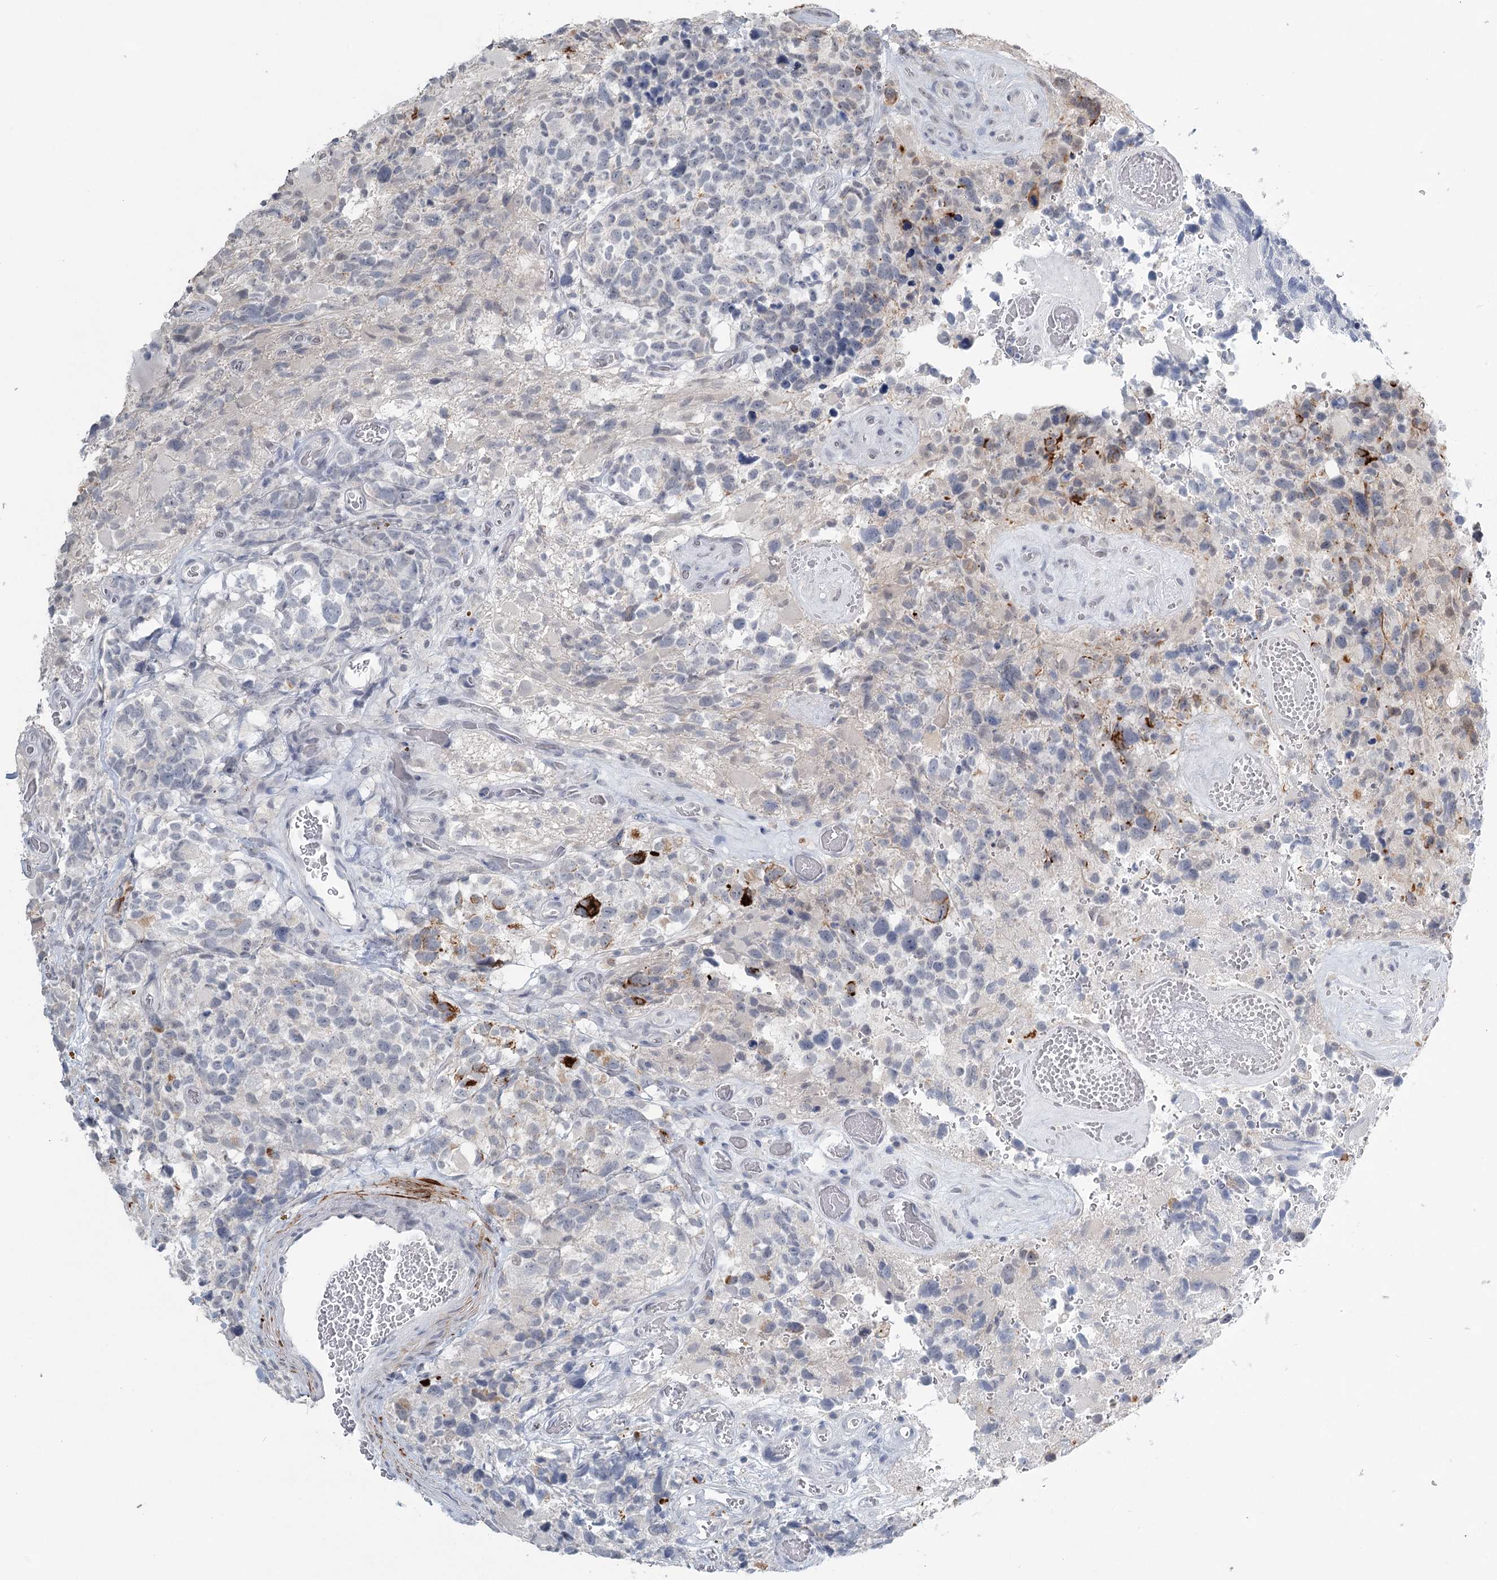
{"staining": {"intensity": "strong", "quantity": "<25%", "location": "cytoplasmic/membranous"}, "tissue": "glioma", "cell_type": "Tumor cells", "image_type": "cancer", "snomed": [{"axis": "morphology", "description": "Glioma, malignant, High grade"}, {"axis": "topography", "description": "Brain"}], "caption": "Glioma was stained to show a protein in brown. There is medium levels of strong cytoplasmic/membranous positivity in approximately <25% of tumor cells.", "gene": "TMEM70", "patient": {"sex": "male", "age": 69}}